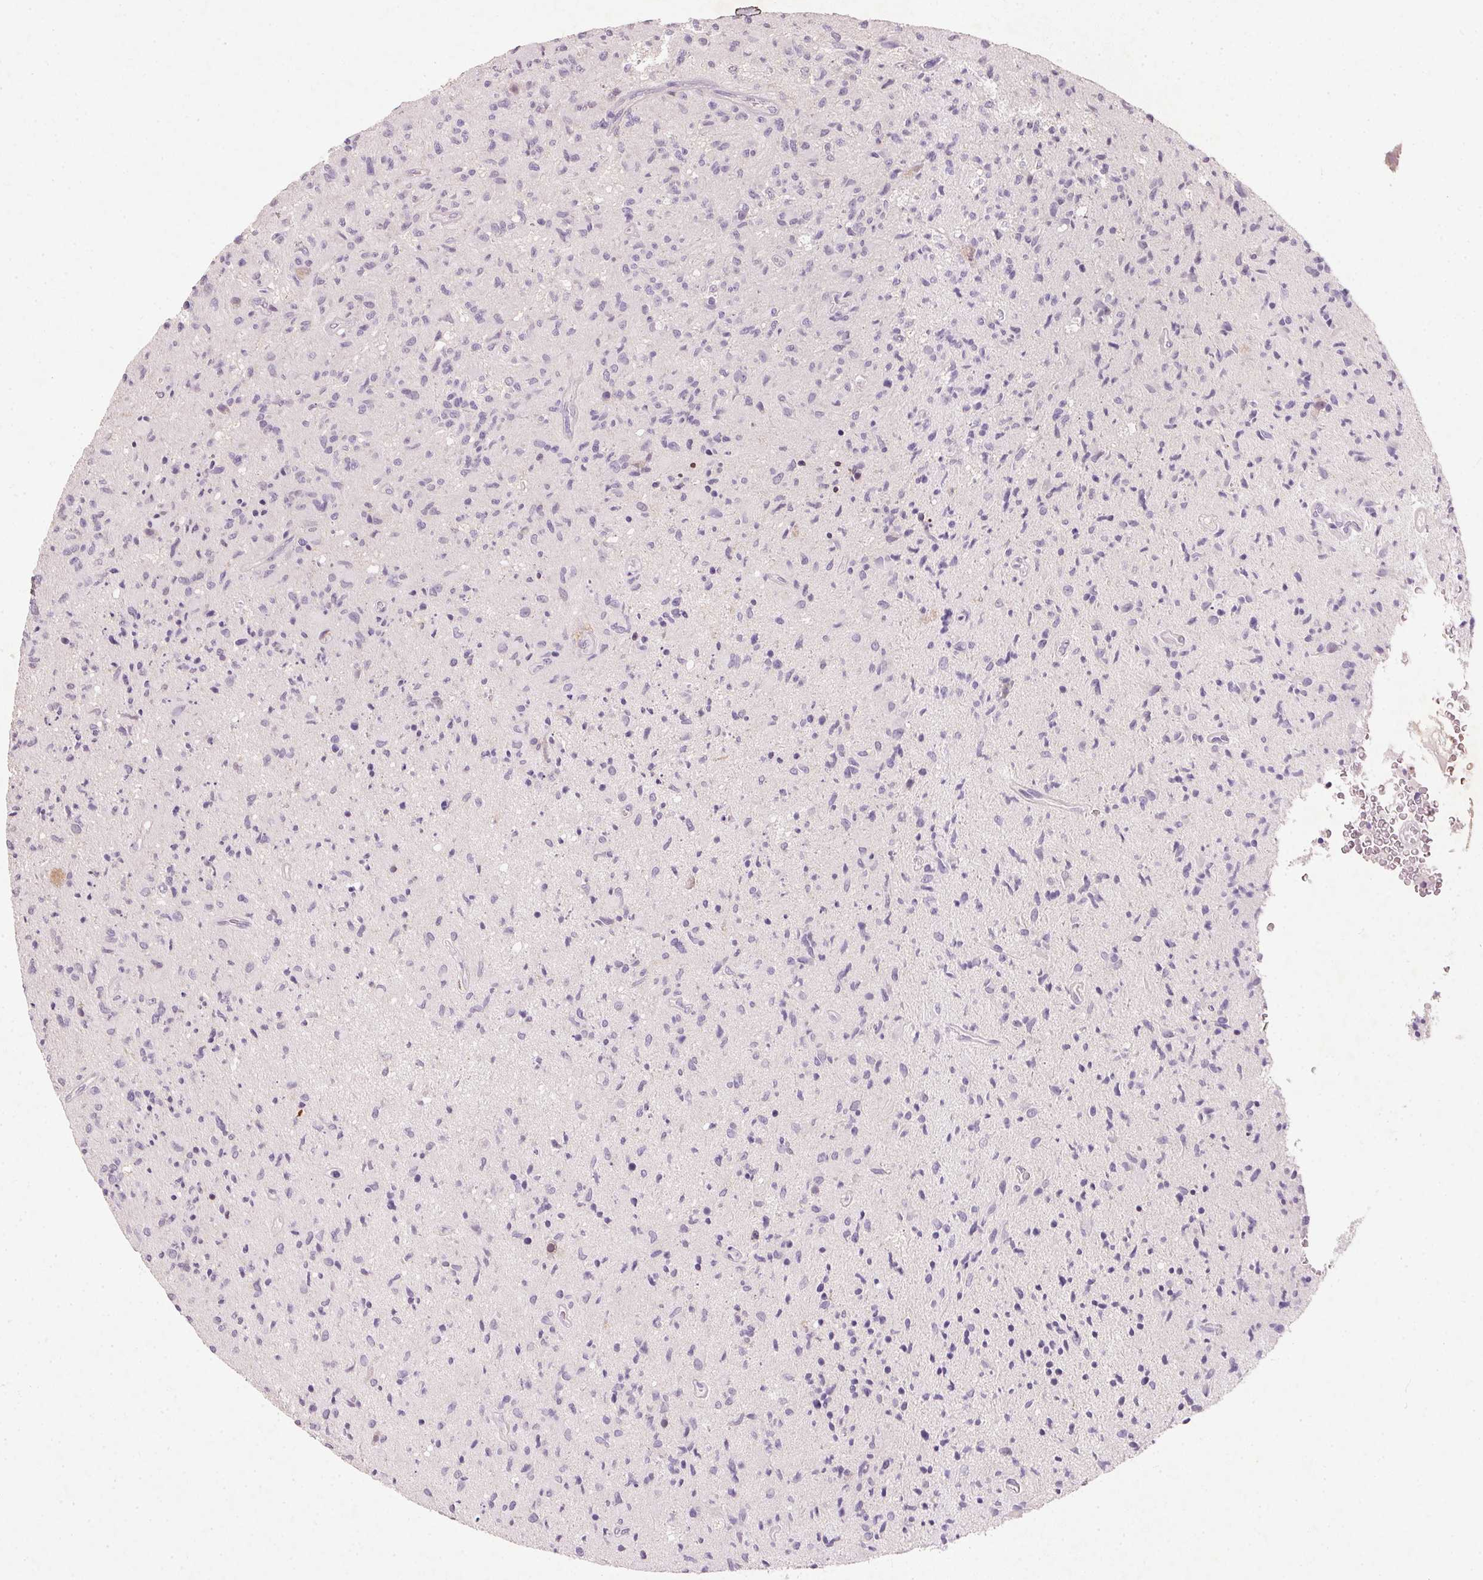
{"staining": {"intensity": "negative", "quantity": "none", "location": "none"}, "tissue": "glioma", "cell_type": "Tumor cells", "image_type": "cancer", "snomed": [{"axis": "morphology", "description": "Glioma, malignant, High grade"}, {"axis": "topography", "description": "Brain"}], "caption": "DAB (3,3'-diaminobenzidine) immunohistochemical staining of high-grade glioma (malignant) demonstrates no significant expression in tumor cells.", "gene": "KCNK15", "patient": {"sex": "male", "age": 54}}